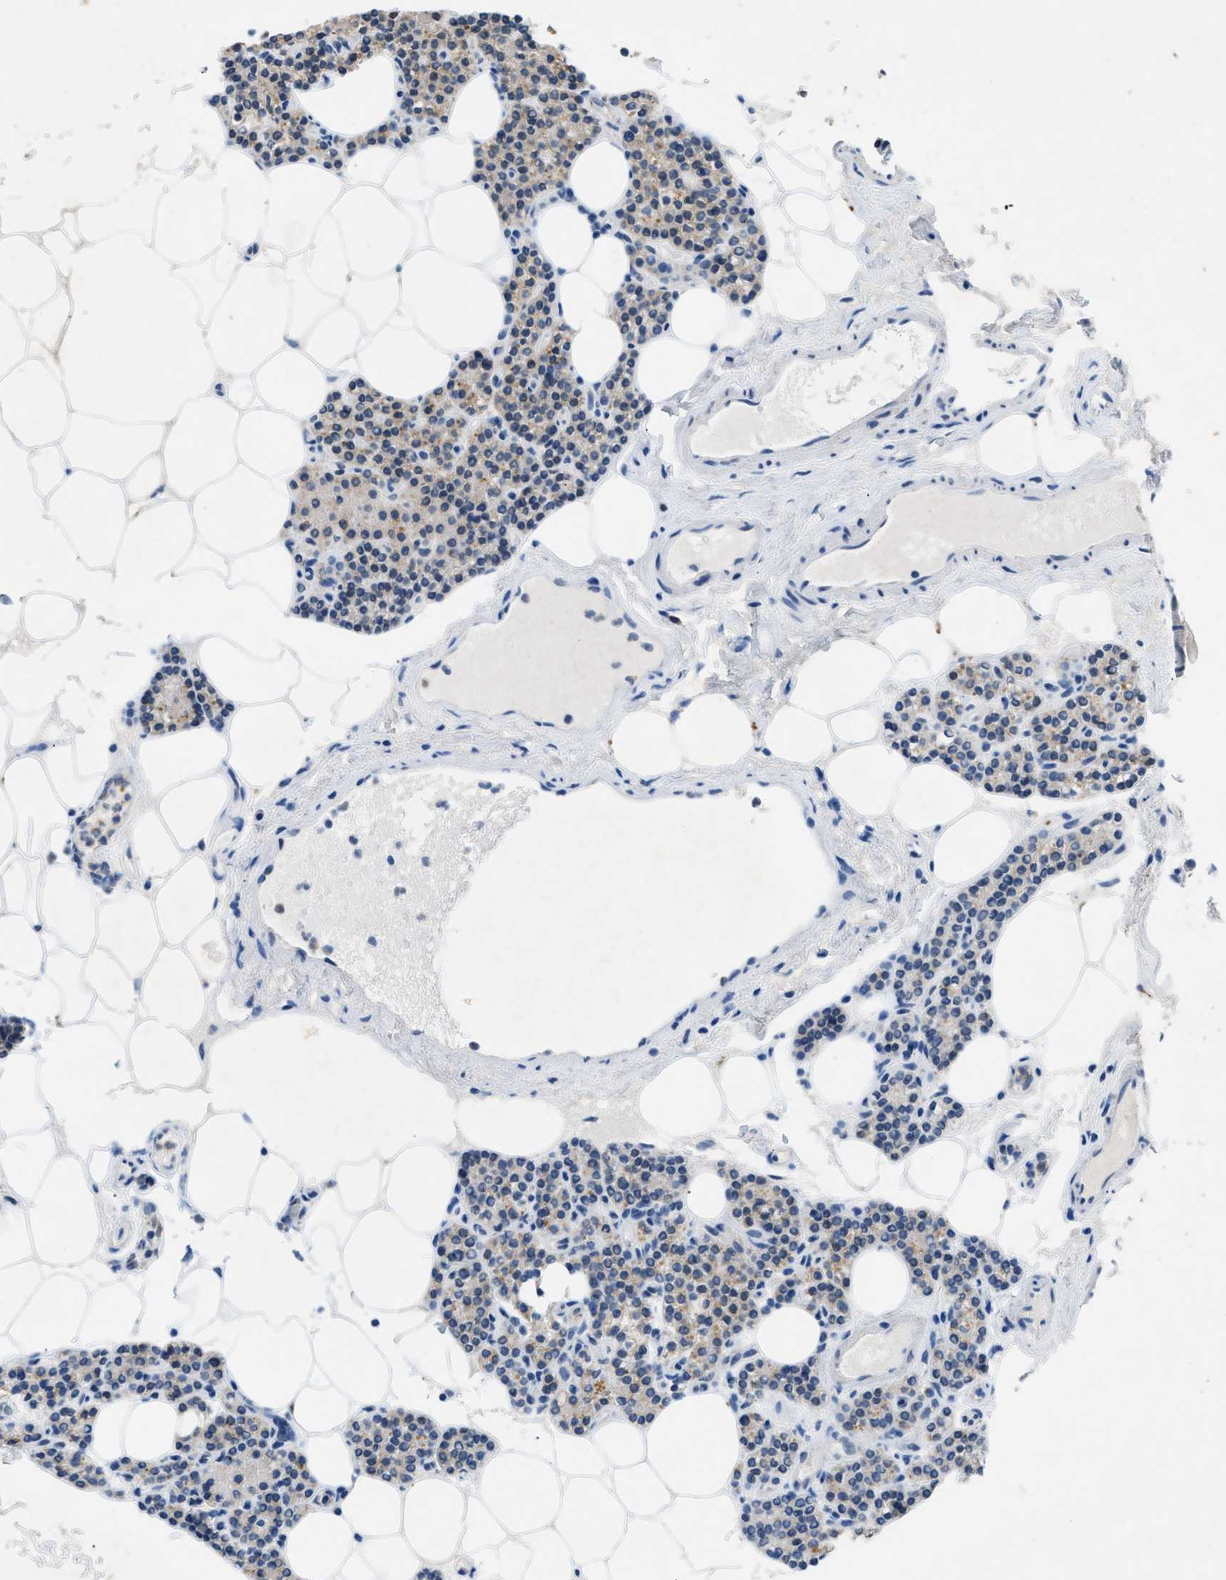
{"staining": {"intensity": "weak", "quantity": ">75%", "location": "cytoplasmic/membranous"}, "tissue": "parathyroid gland", "cell_type": "Glandular cells", "image_type": "normal", "snomed": [{"axis": "morphology", "description": "Normal tissue, NOS"}, {"axis": "morphology", "description": "Adenoma, NOS"}, {"axis": "topography", "description": "Parathyroid gland"}], "caption": "IHC micrograph of normal parathyroid gland: human parathyroid gland stained using immunohistochemistry shows low levels of weak protein expression localized specifically in the cytoplasmic/membranous of glandular cells, appearing as a cytoplasmic/membranous brown color.", "gene": "TOMM34", "patient": {"sex": "female", "age": 70}}